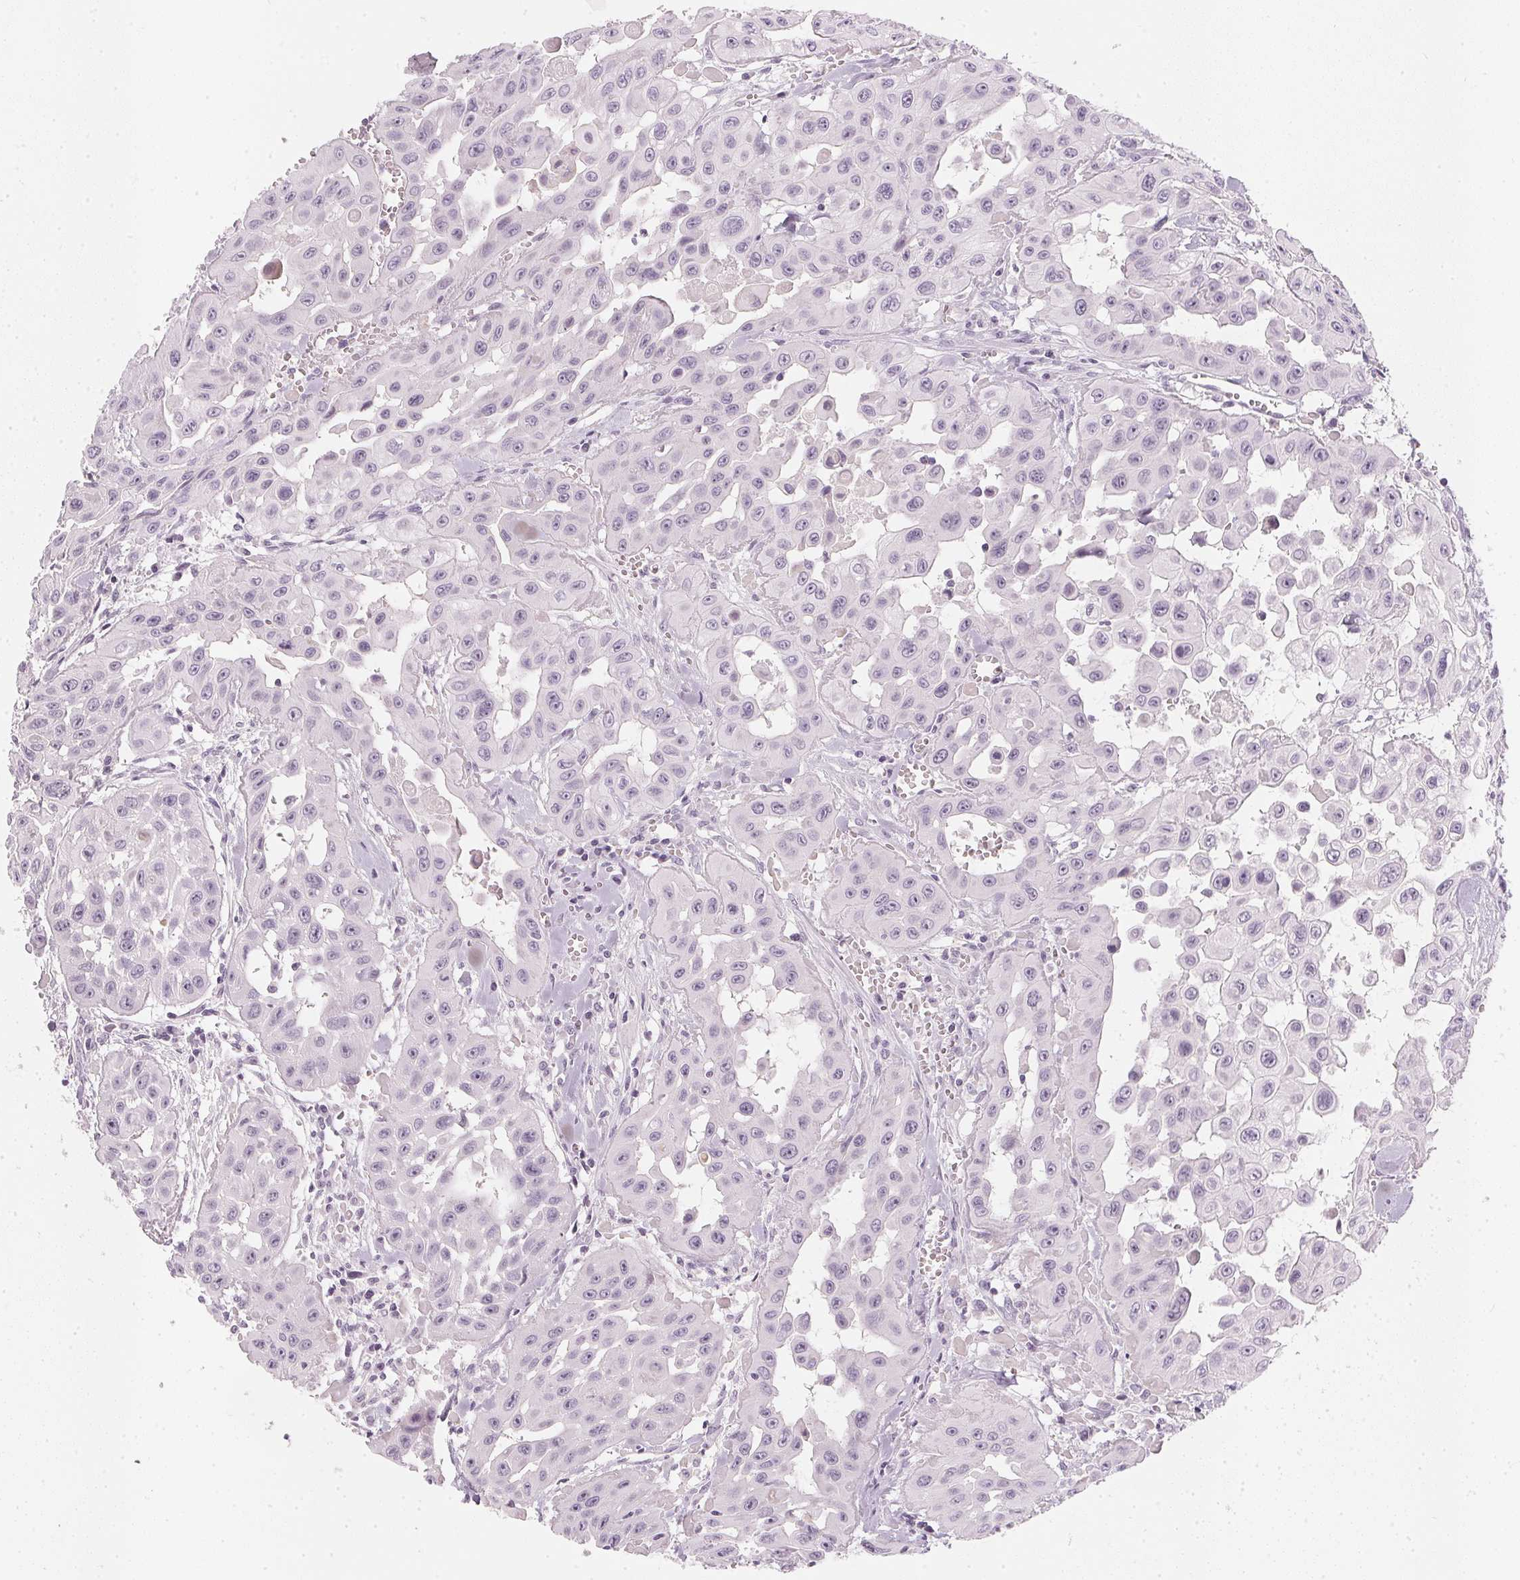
{"staining": {"intensity": "negative", "quantity": "none", "location": "none"}, "tissue": "head and neck cancer", "cell_type": "Tumor cells", "image_type": "cancer", "snomed": [{"axis": "morphology", "description": "Adenocarcinoma, NOS"}, {"axis": "topography", "description": "Head-Neck"}], "caption": "High power microscopy photomicrograph of an immunohistochemistry (IHC) image of head and neck cancer, revealing no significant staining in tumor cells.", "gene": "CHST4", "patient": {"sex": "male", "age": 73}}